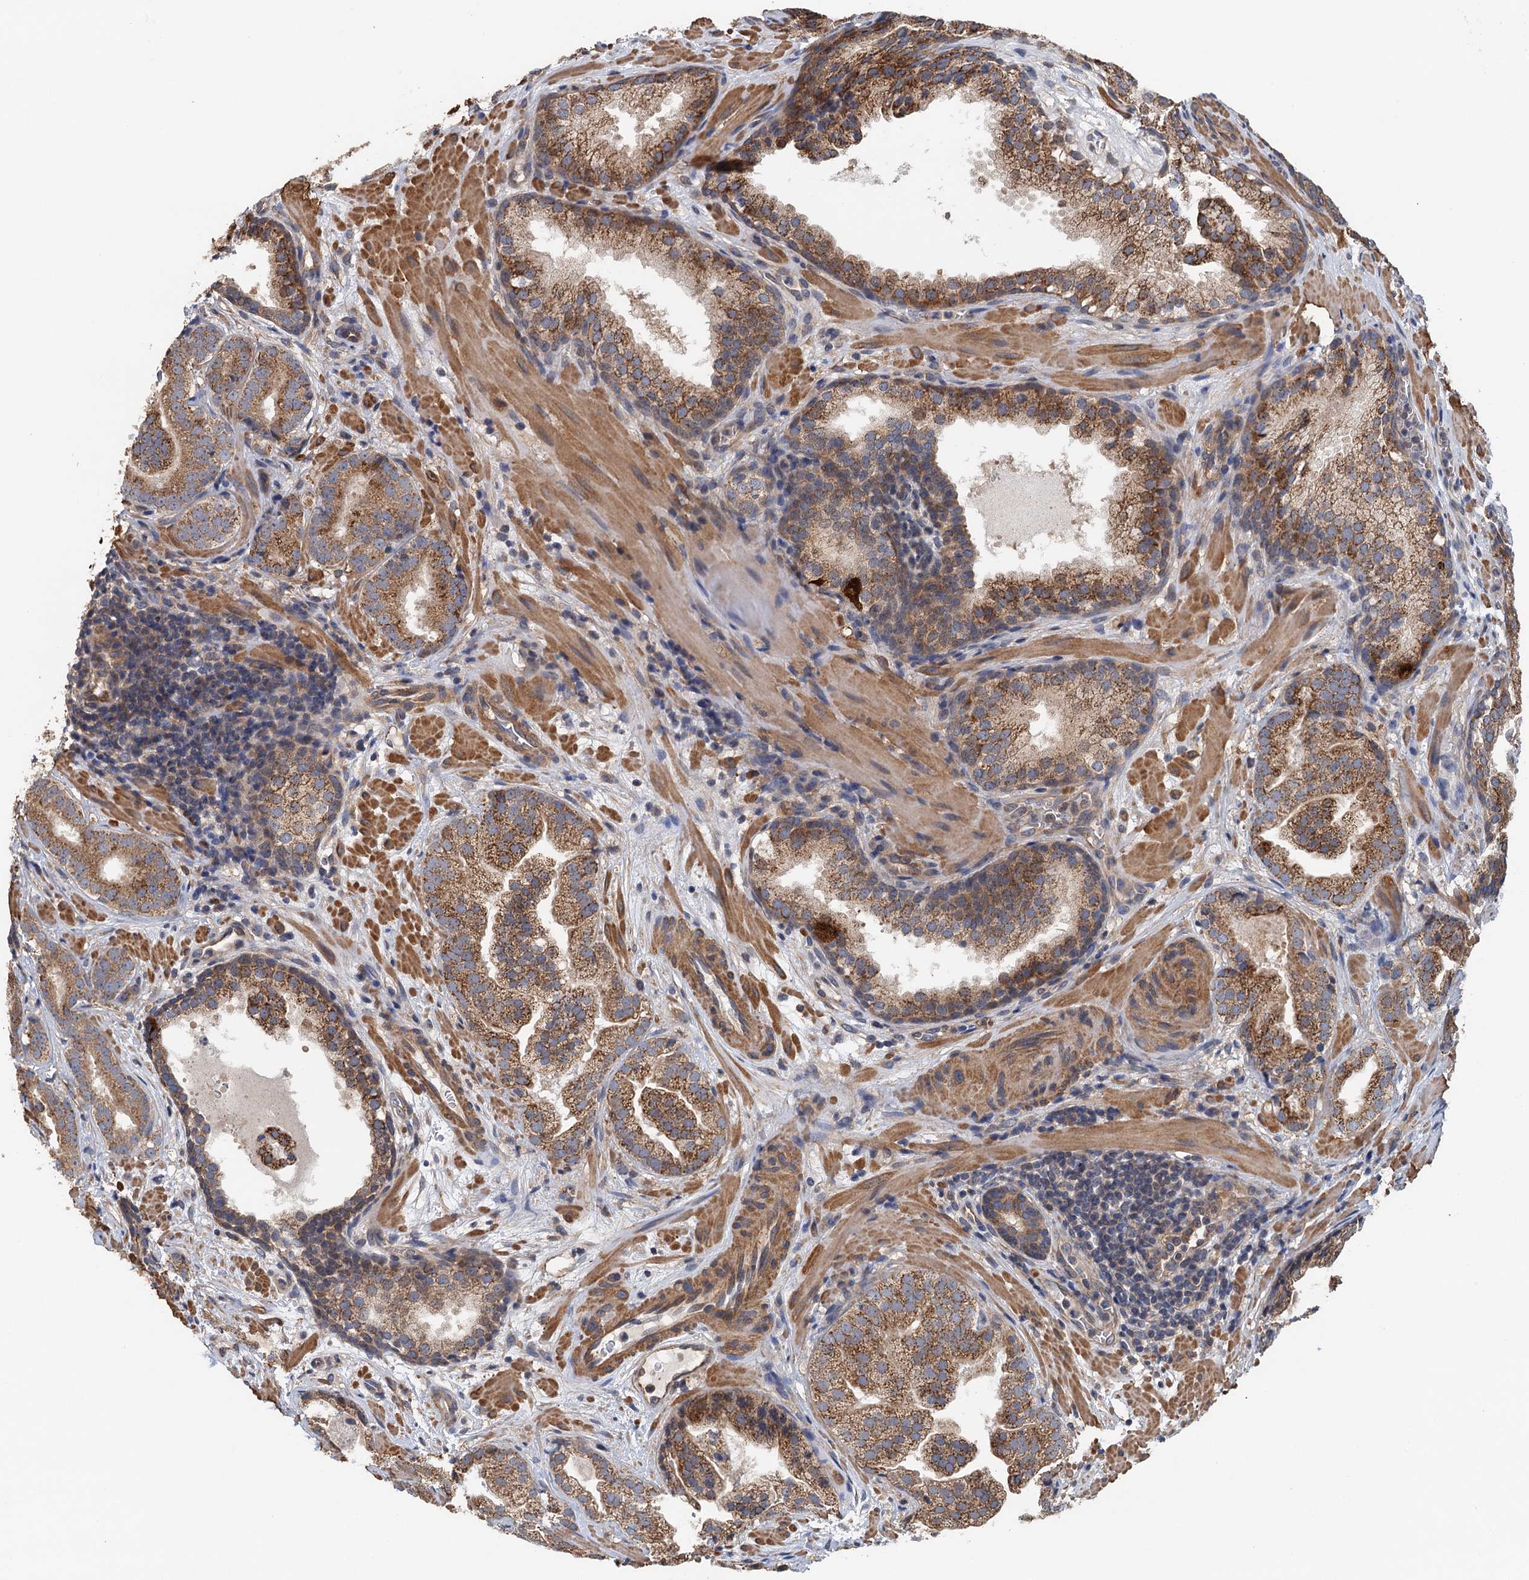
{"staining": {"intensity": "moderate", "quantity": ">75%", "location": "cytoplasmic/membranous"}, "tissue": "prostate cancer", "cell_type": "Tumor cells", "image_type": "cancer", "snomed": [{"axis": "morphology", "description": "Adenocarcinoma, High grade"}, {"axis": "topography", "description": "Prostate"}], "caption": "This micrograph exhibits immunohistochemistry (IHC) staining of prostate cancer, with medium moderate cytoplasmic/membranous expression in about >75% of tumor cells.", "gene": "MEAK7", "patient": {"sex": "male", "age": 60}}